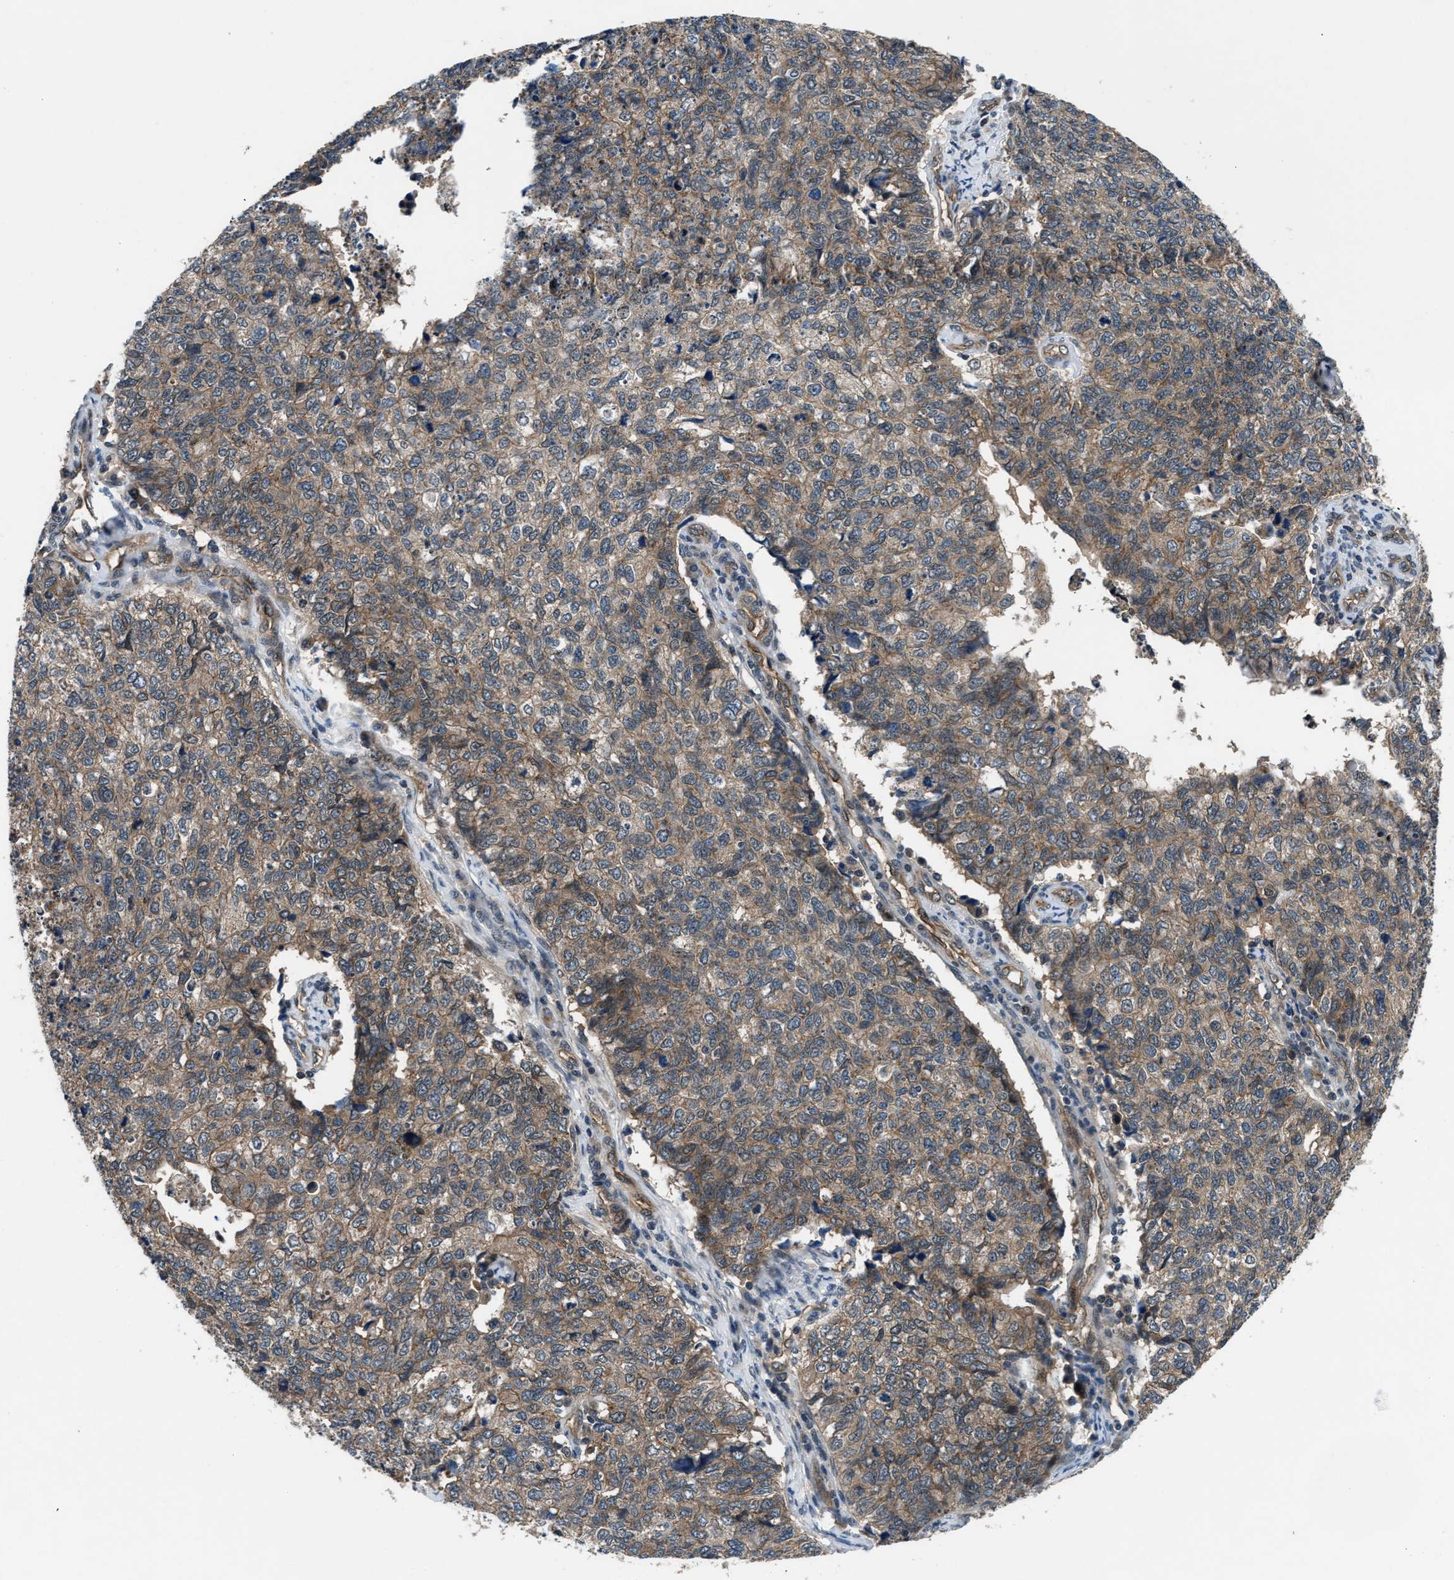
{"staining": {"intensity": "moderate", "quantity": ">75%", "location": "cytoplasmic/membranous"}, "tissue": "cervical cancer", "cell_type": "Tumor cells", "image_type": "cancer", "snomed": [{"axis": "morphology", "description": "Squamous cell carcinoma, NOS"}, {"axis": "topography", "description": "Cervix"}], "caption": "Human cervical squamous cell carcinoma stained with a brown dye demonstrates moderate cytoplasmic/membranous positive positivity in about >75% of tumor cells.", "gene": "COPS2", "patient": {"sex": "female", "age": 63}}